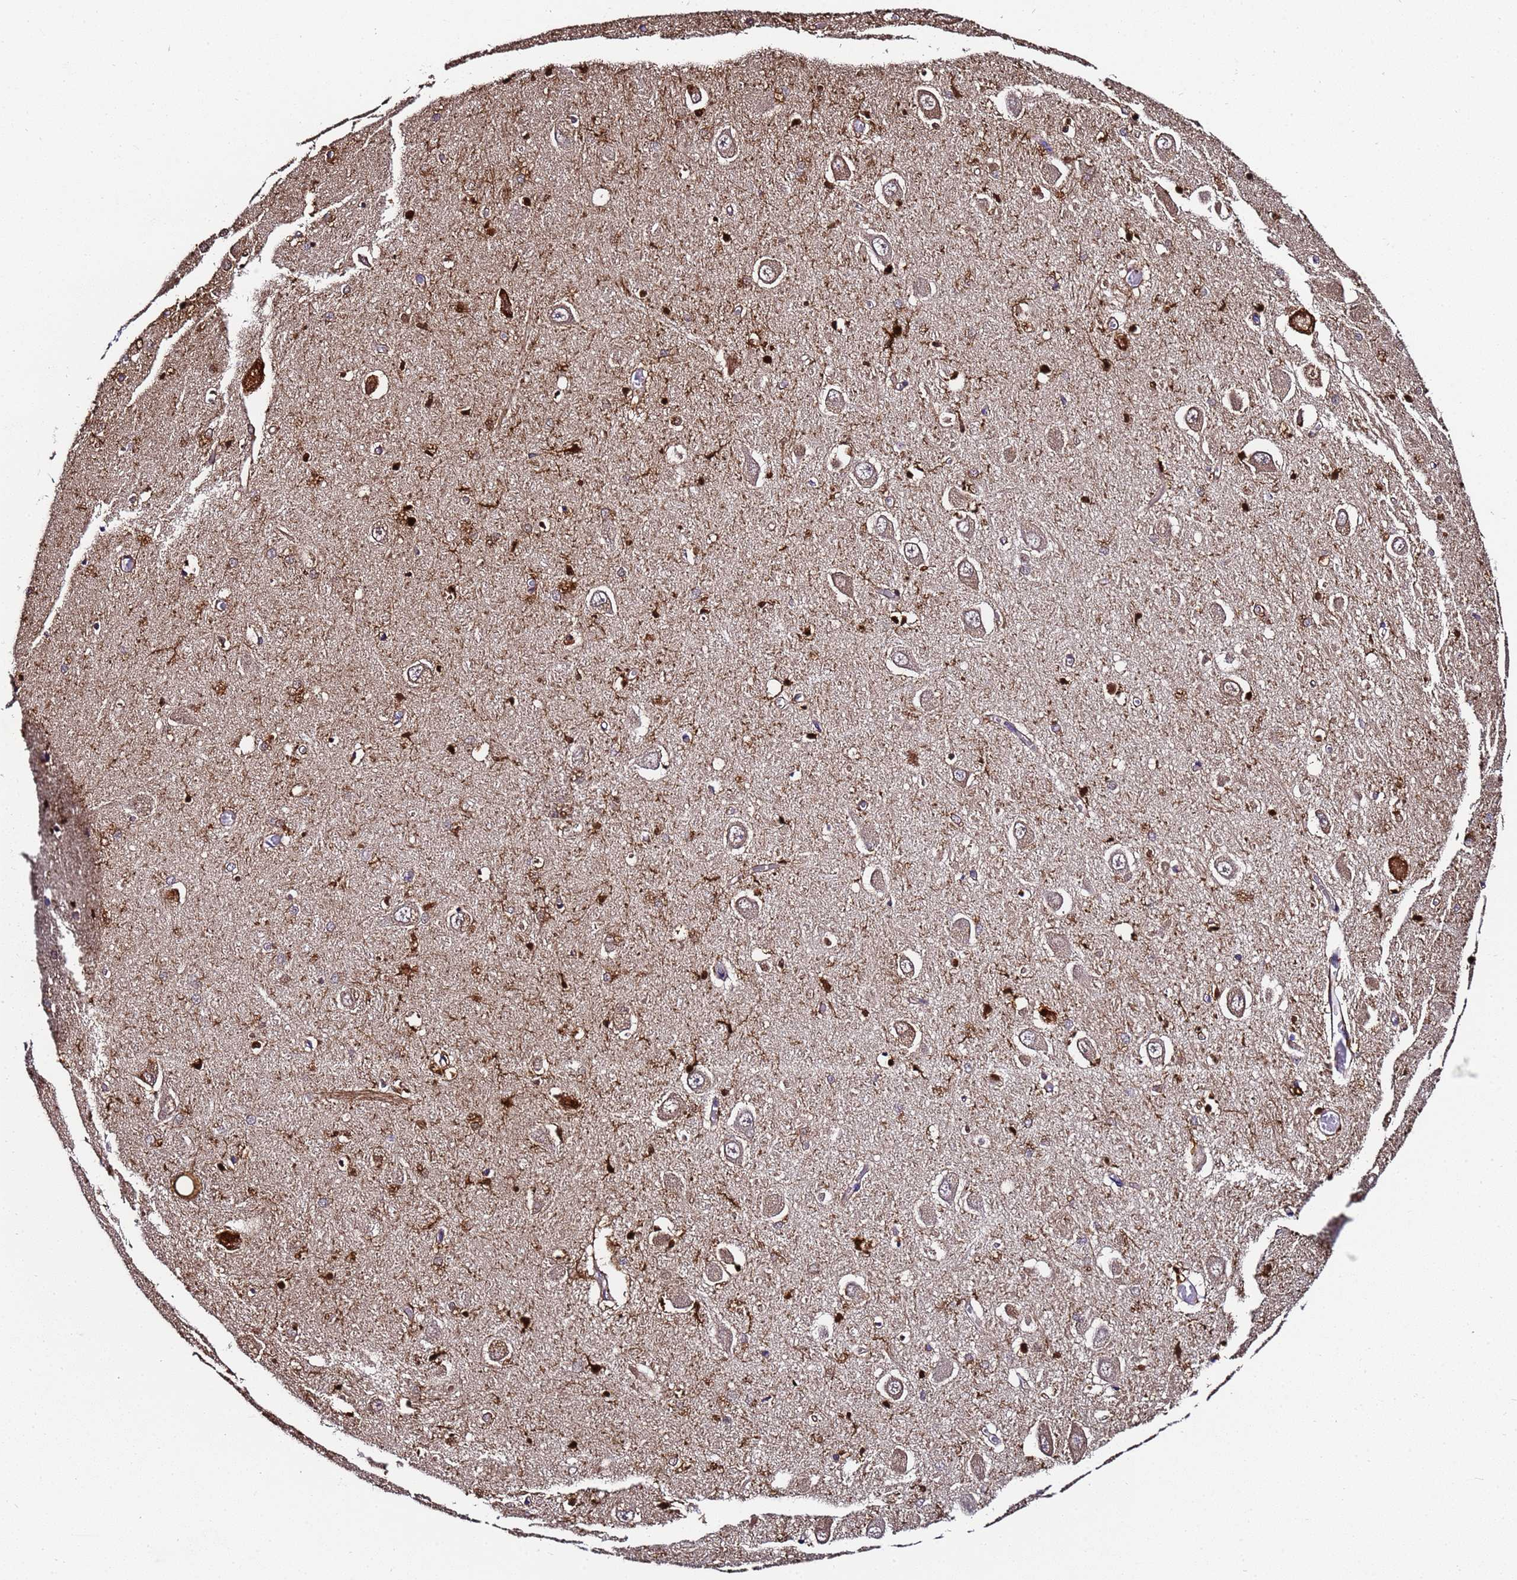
{"staining": {"intensity": "strong", "quantity": "<25%", "location": "cytoplasmic/membranous"}, "tissue": "hippocampus", "cell_type": "Glial cells", "image_type": "normal", "snomed": [{"axis": "morphology", "description": "Normal tissue, NOS"}, {"axis": "topography", "description": "Hippocampus"}], "caption": "A medium amount of strong cytoplasmic/membranous expression is seen in approximately <25% of glial cells in benign hippocampus.", "gene": "FTL", "patient": {"sex": "male", "age": 70}}